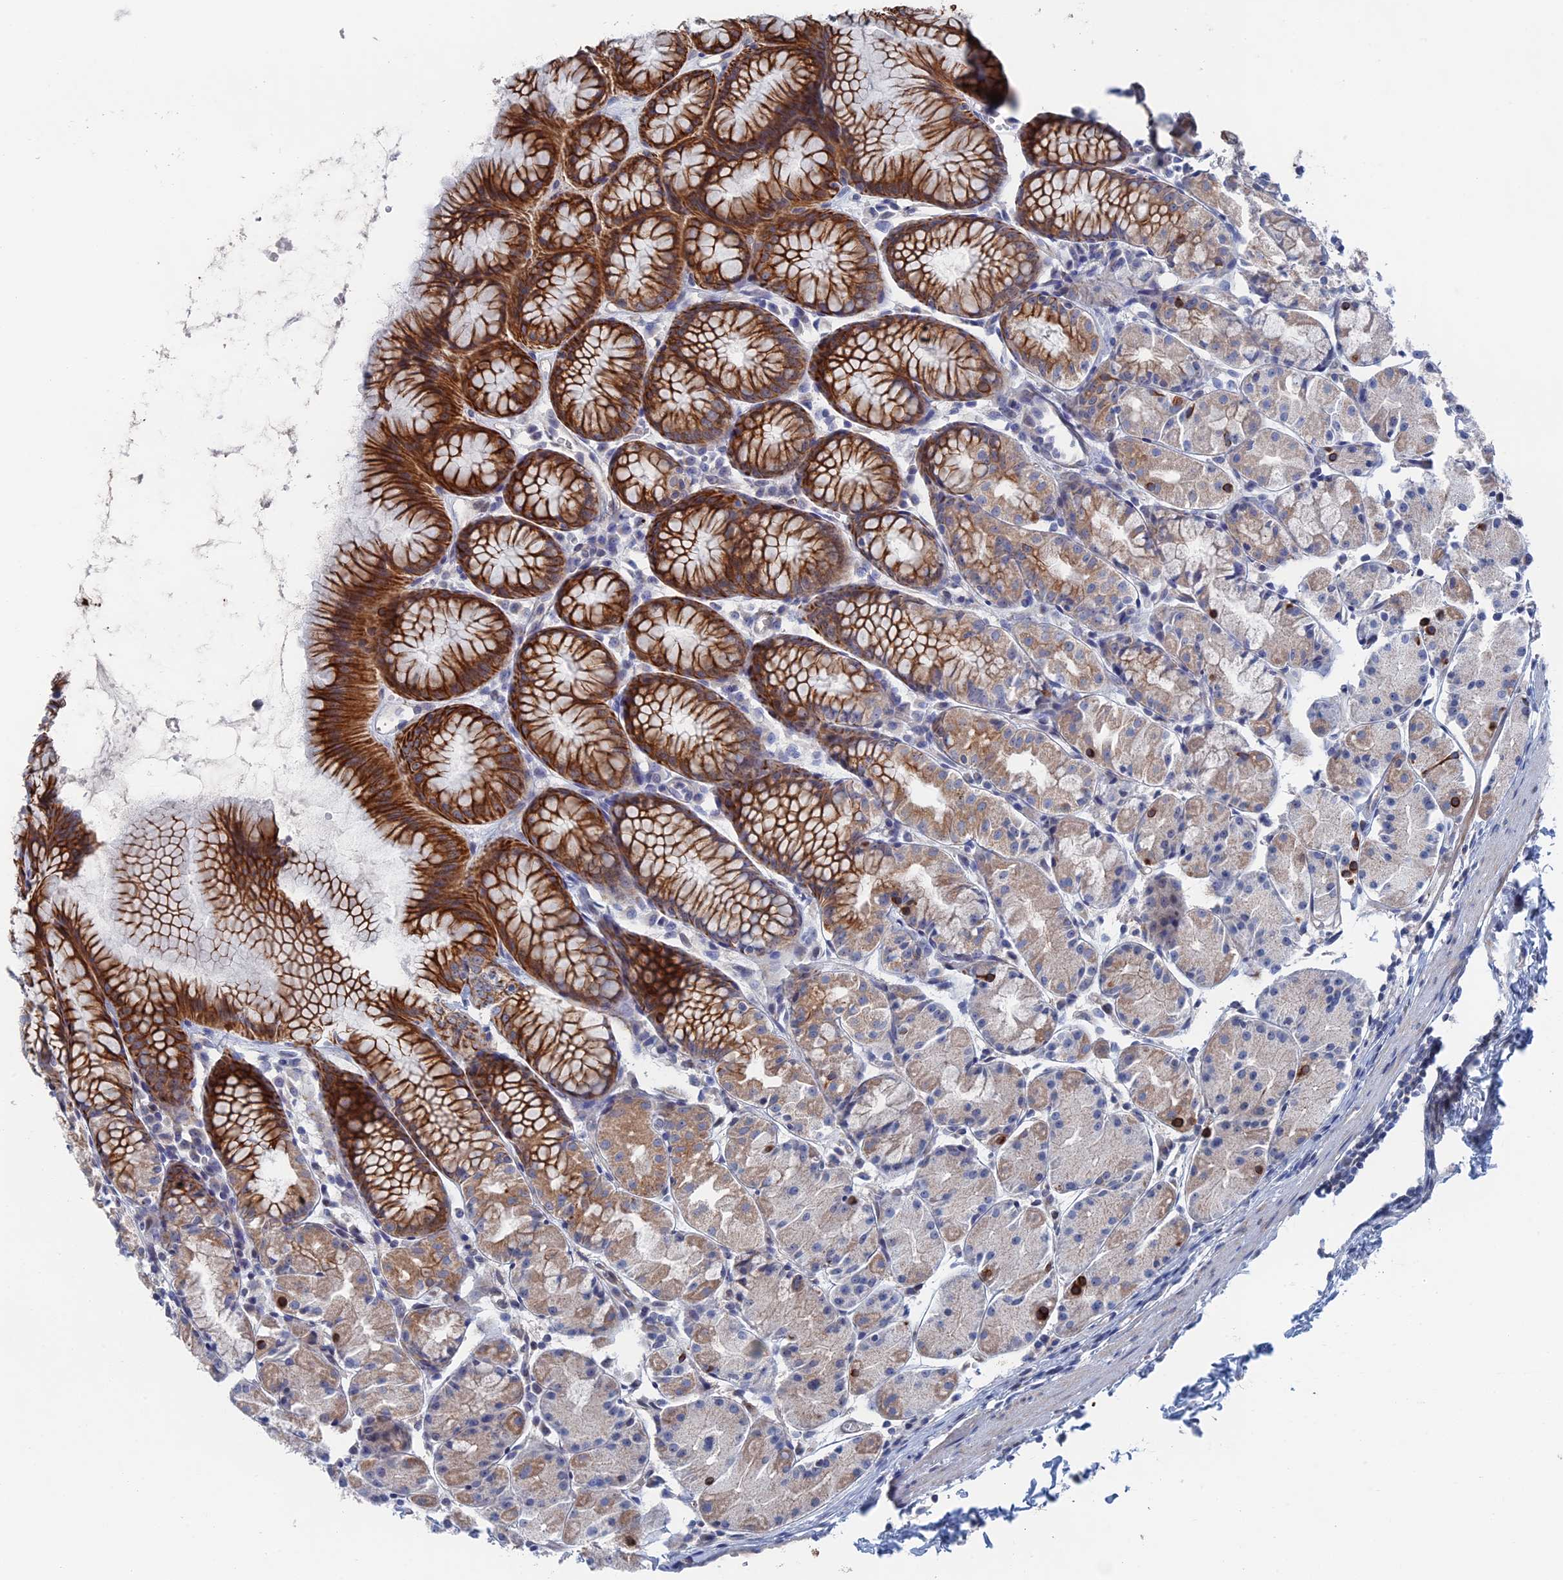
{"staining": {"intensity": "strong", "quantity": "25%-75%", "location": "cytoplasmic/membranous"}, "tissue": "stomach", "cell_type": "Glandular cells", "image_type": "normal", "snomed": [{"axis": "morphology", "description": "Normal tissue, NOS"}, {"axis": "topography", "description": "Stomach, upper"}], "caption": "Protein analysis of benign stomach displays strong cytoplasmic/membranous positivity in approximately 25%-75% of glandular cells. (Brightfield microscopy of DAB IHC at high magnification).", "gene": "IL7", "patient": {"sex": "male", "age": 47}}